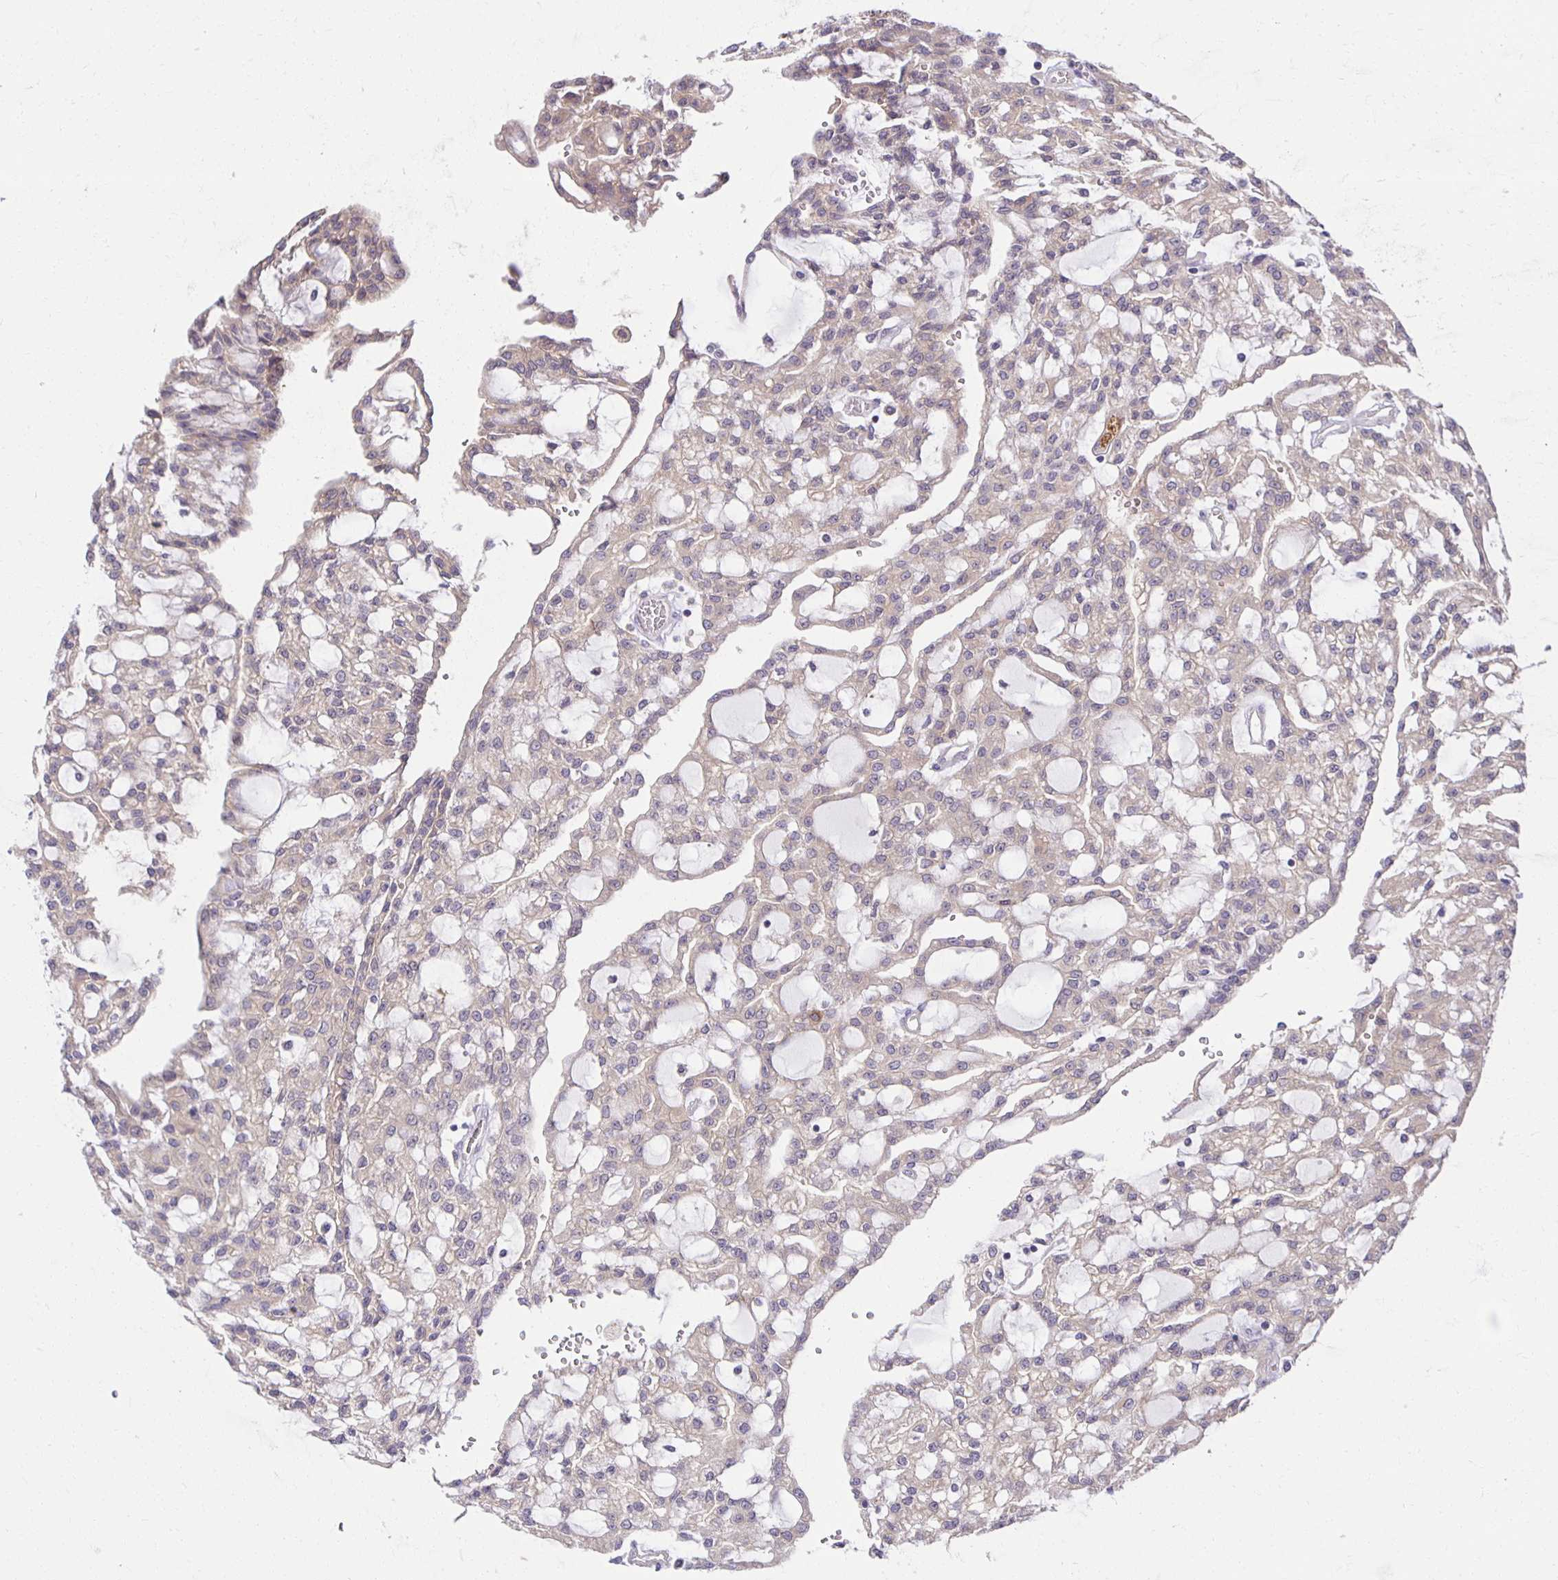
{"staining": {"intensity": "weak", "quantity": "<25%", "location": "cytoplasmic/membranous"}, "tissue": "renal cancer", "cell_type": "Tumor cells", "image_type": "cancer", "snomed": [{"axis": "morphology", "description": "Adenocarcinoma, NOS"}, {"axis": "topography", "description": "Kidney"}], "caption": "Photomicrograph shows no significant protein expression in tumor cells of adenocarcinoma (renal).", "gene": "MIEN1", "patient": {"sex": "male", "age": 63}}